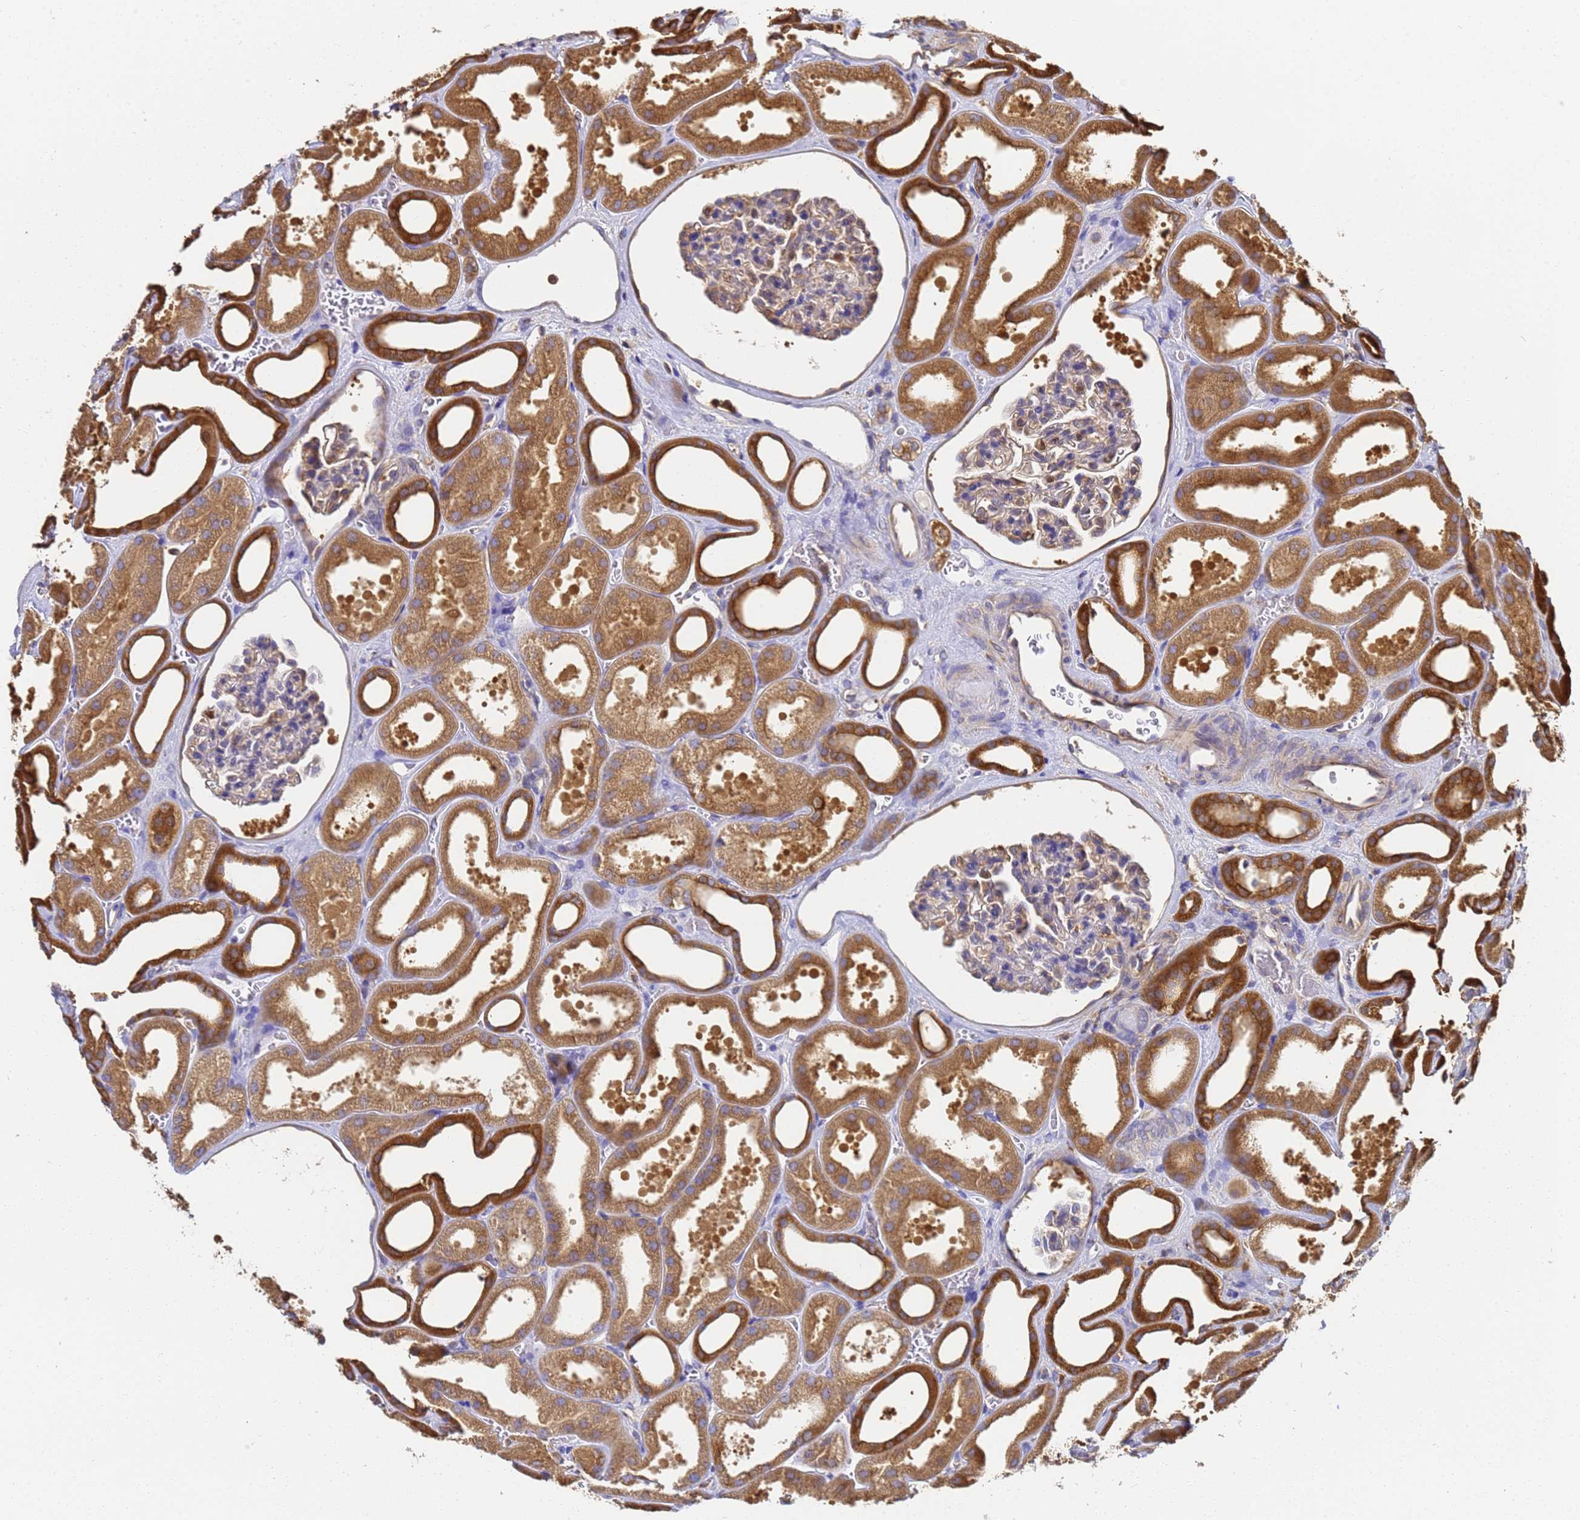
{"staining": {"intensity": "weak", "quantity": "<25%", "location": "cytoplasmic/membranous"}, "tissue": "kidney", "cell_type": "Cells in glomeruli", "image_type": "normal", "snomed": [{"axis": "morphology", "description": "Normal tissue, NOS"}, {"axis": "morphology", "description": "Adenocarcinoma, NOS"}, {"axis": "topography", "description": "Kidney"}], "caption": "This is an immunohistochemistry image of benign kidney. There is no staining in cells in glomeruli.", "gene": "NME1", "patient": {"sex": "female", "age": 68}}